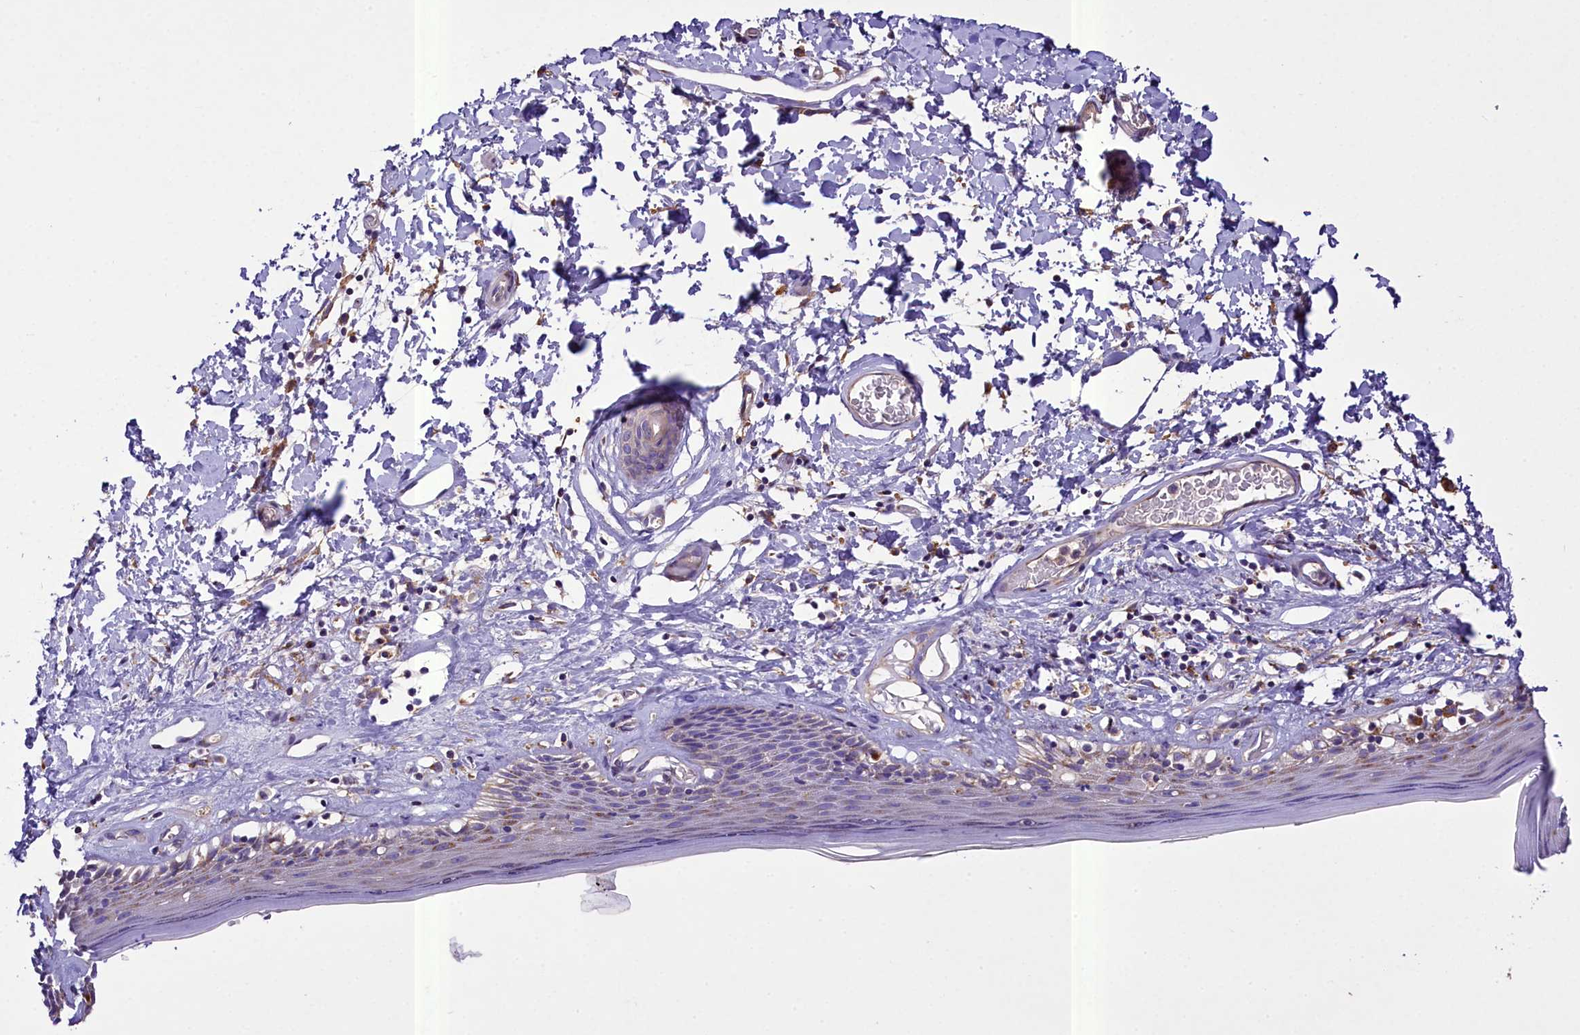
{"staining": {"intensity": "weak", "quantity": "25%-75%", "location": "cytoplasmic/membranous"}, "tissue": "skin", "cell_type": "Epidermal cells", "image_type": "normal", "snomed": [{"axis": "morphology", "description": "Normal tissue, NOS"}, {"axis": "topography", "description": "Adipose tissue"}, {"axis": "topography", "description": "Vascular tissue"}, {"axis": "topography", "description": "Vulva"}, {"axis": "topography", "description": "Peripheral nerve tissue"}], "caption": "Immunohistochemistry (IHC) staining of unremarkable skin, which demonstrates low levels of weak cytoplasmic/membranous staining in approximately 25%-75% of epidermal cells indicating weak cytoplasmic/membranous protein expression. The staining was performed using DAB (brown) for protein detection and nuclei were counterstained in hematoxylin (blue).", "gene": "PEMT", "patient": {"sex": "female", "age": 86}}